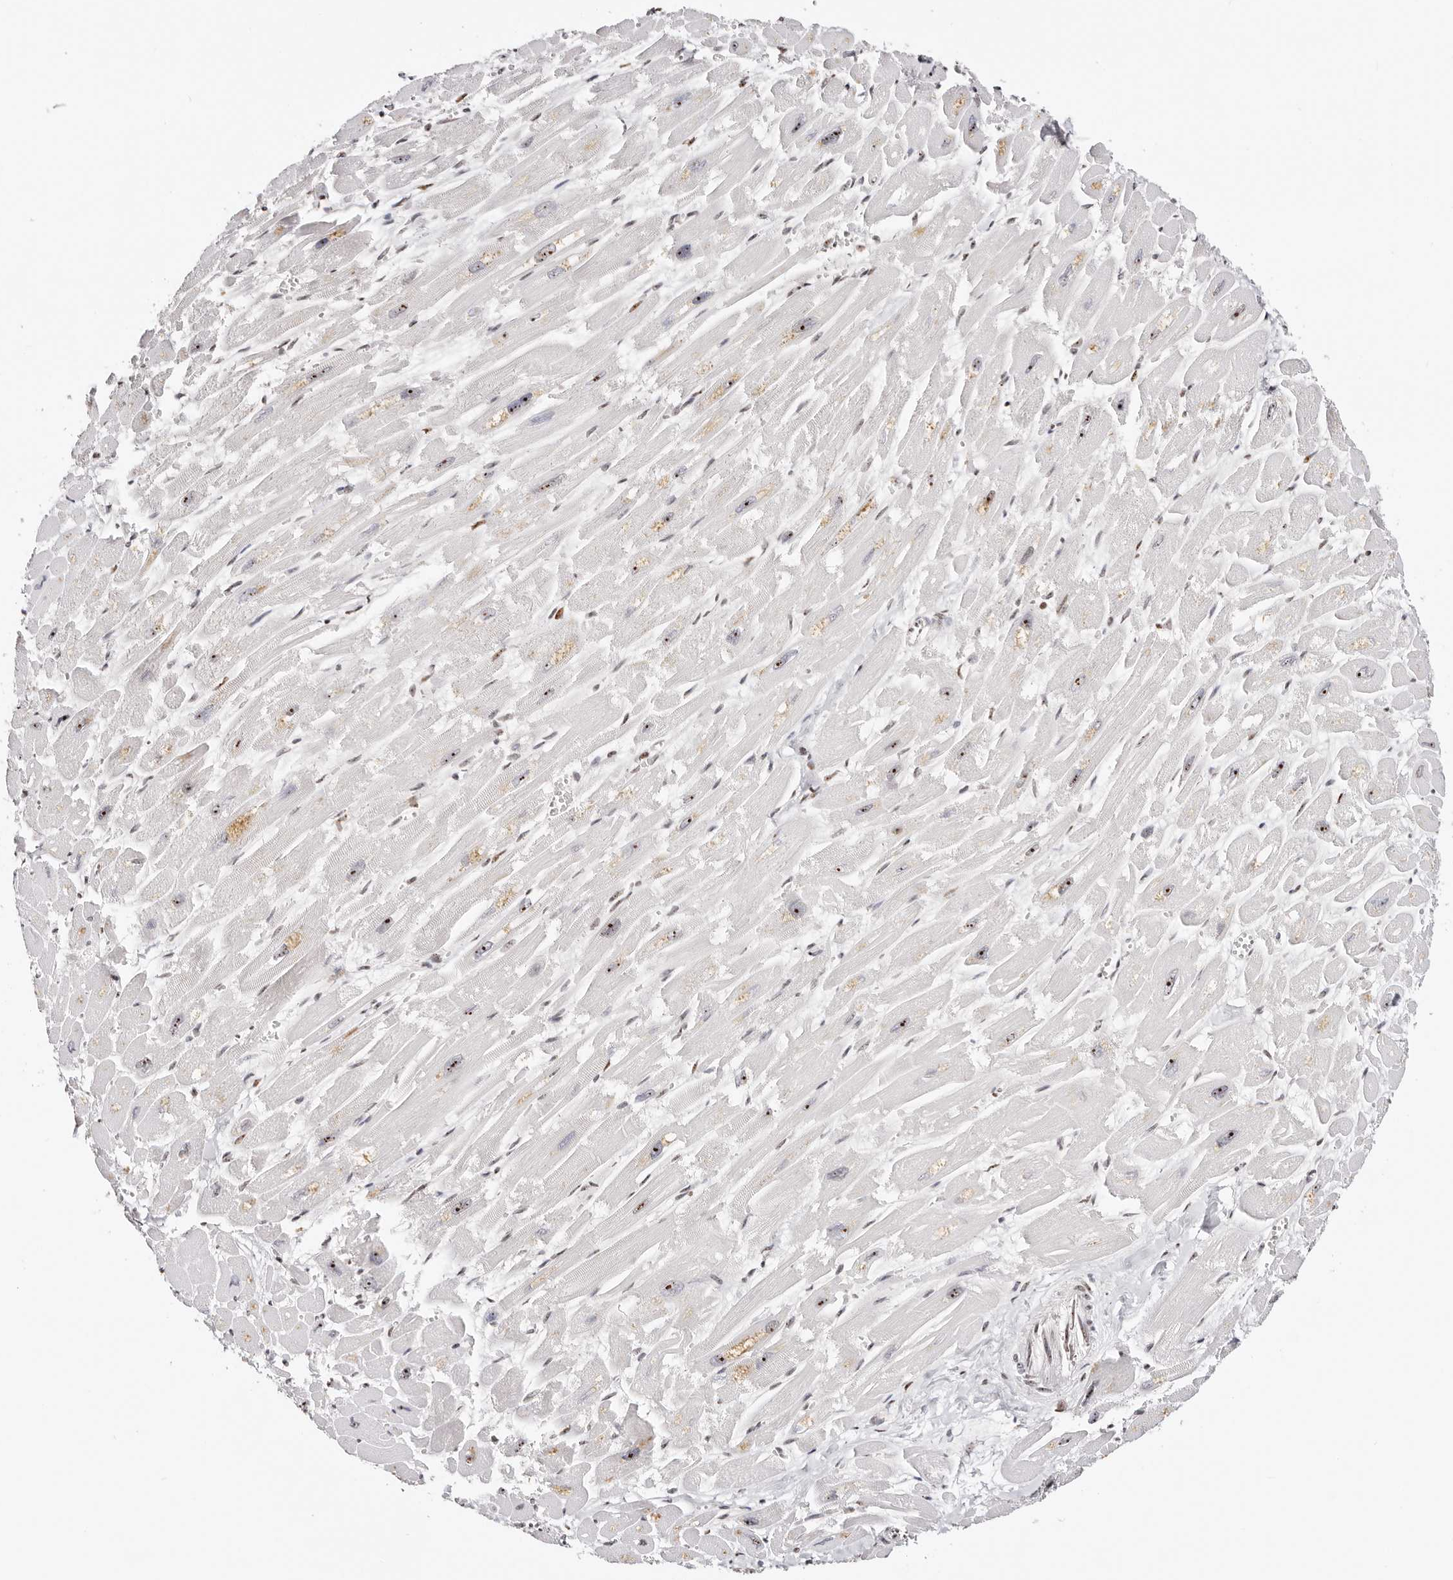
{"staining": {"intensity": "moderate", "quantity": "25%-75%", "location": "nuclear"}, "tissue": "heart muscle", "cell_type": "Cardiomyocytes", "image_type": "normal", "snomed": [{"axis": "morphology", "description": "Normal tissue, NOS"}, {"axis": "topography", "description": "Heart"}], "caption": "A micrograph of heart muscle stained for a protein exhibits moderate nuclear brown staining in cardiomyocytes.", "gene": "IQGAP3", "patient": {"sex": "male", "age": 54}}